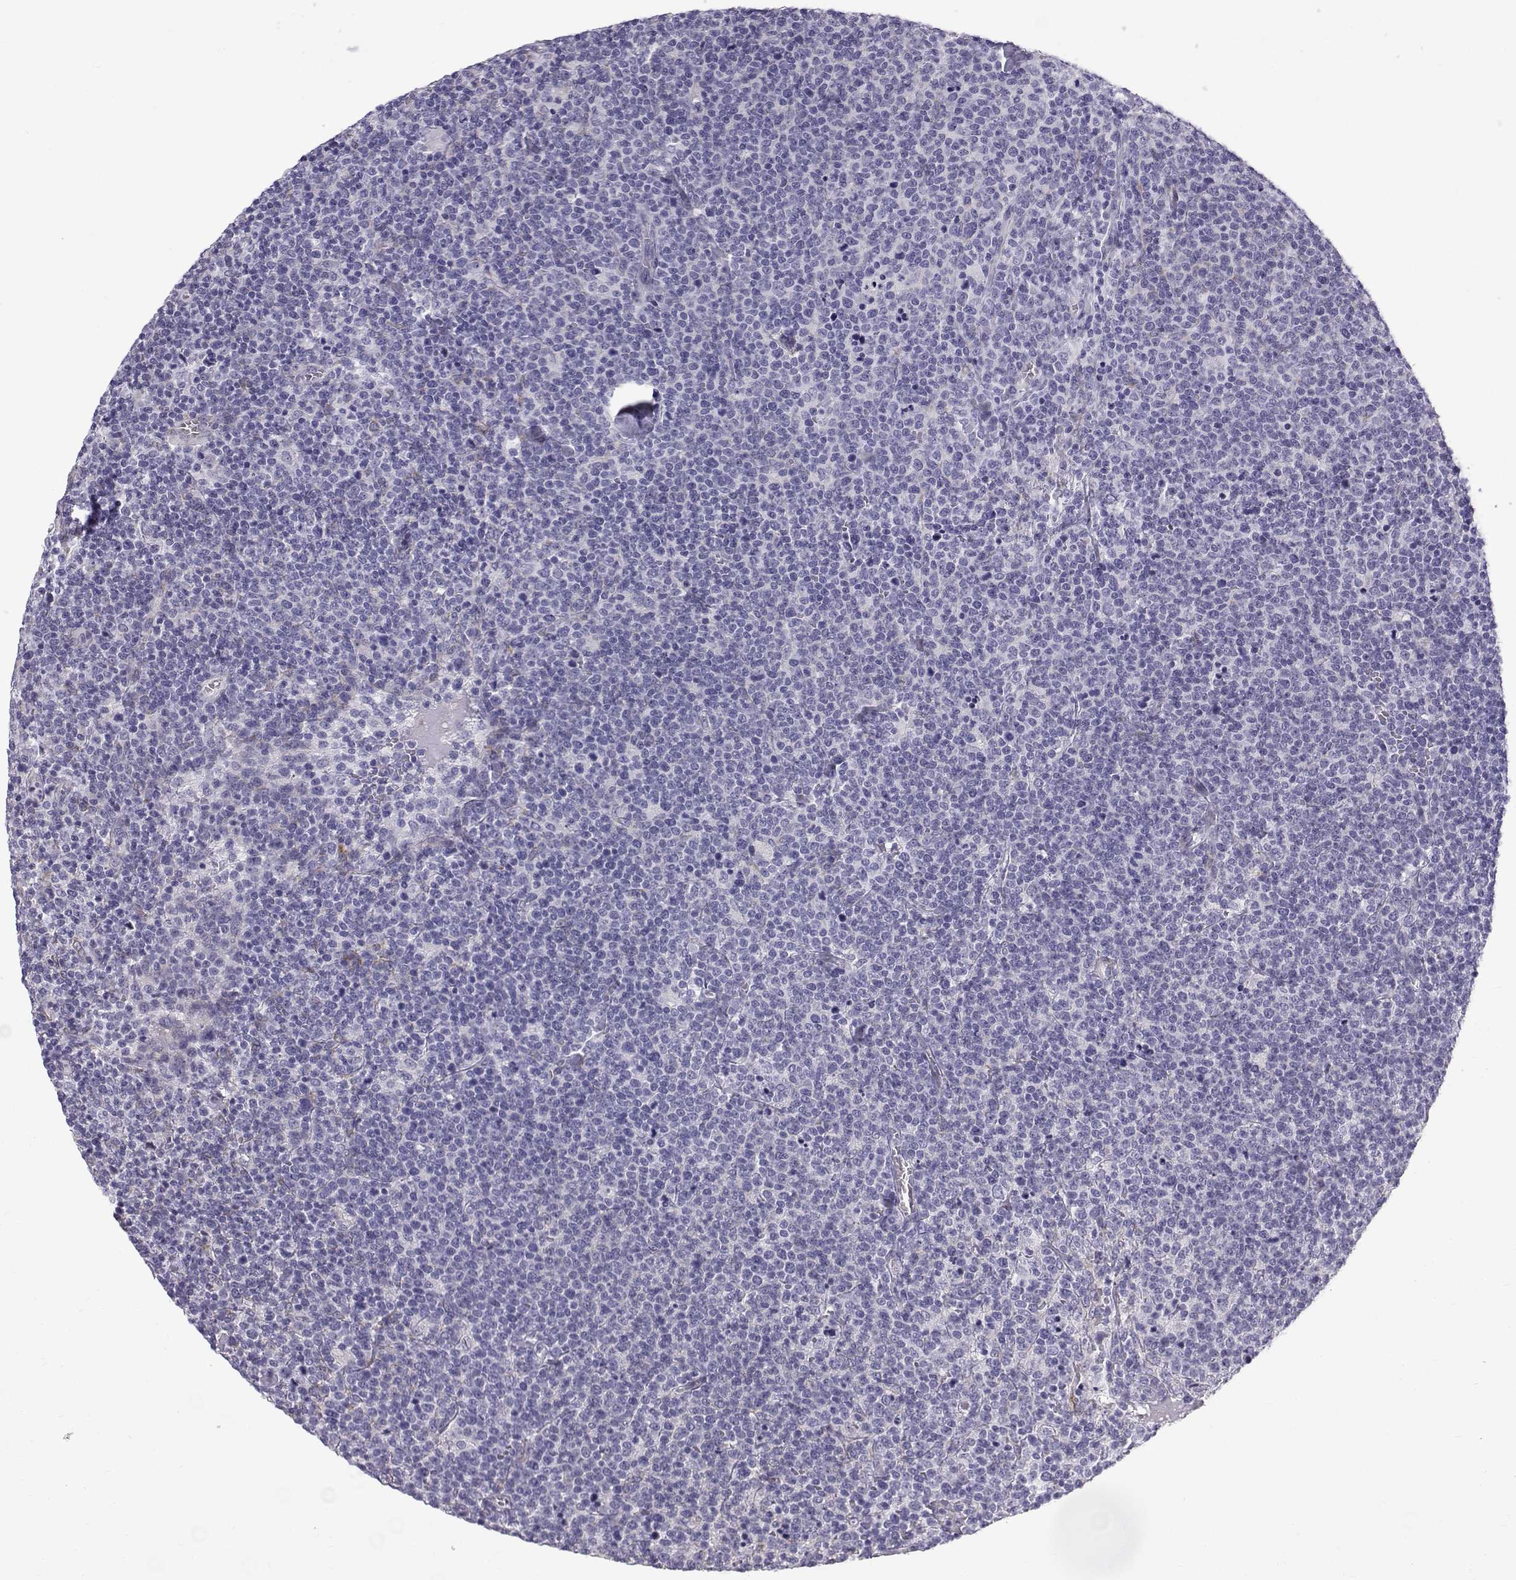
{"staining": {"intensity": "negative", "quantity": "none", "location": "none"}, "tissue": "lymphoma", "cell_type": "Tumor cells", "image_type": "cancer", "snomed": [{"axis": "morphology", "description": "Malignant lymphoma, non-Hodgkin's type, High grade"}, {"axis": "topography", "description": "Lymph node"}], "caption": "Tumor cells are negative for brown protein staining in high-grade malignant lymphoma, non-Hodgkin's type.", "gene": "RNASE12", "patient": {"sex": "male", "age": 61}}